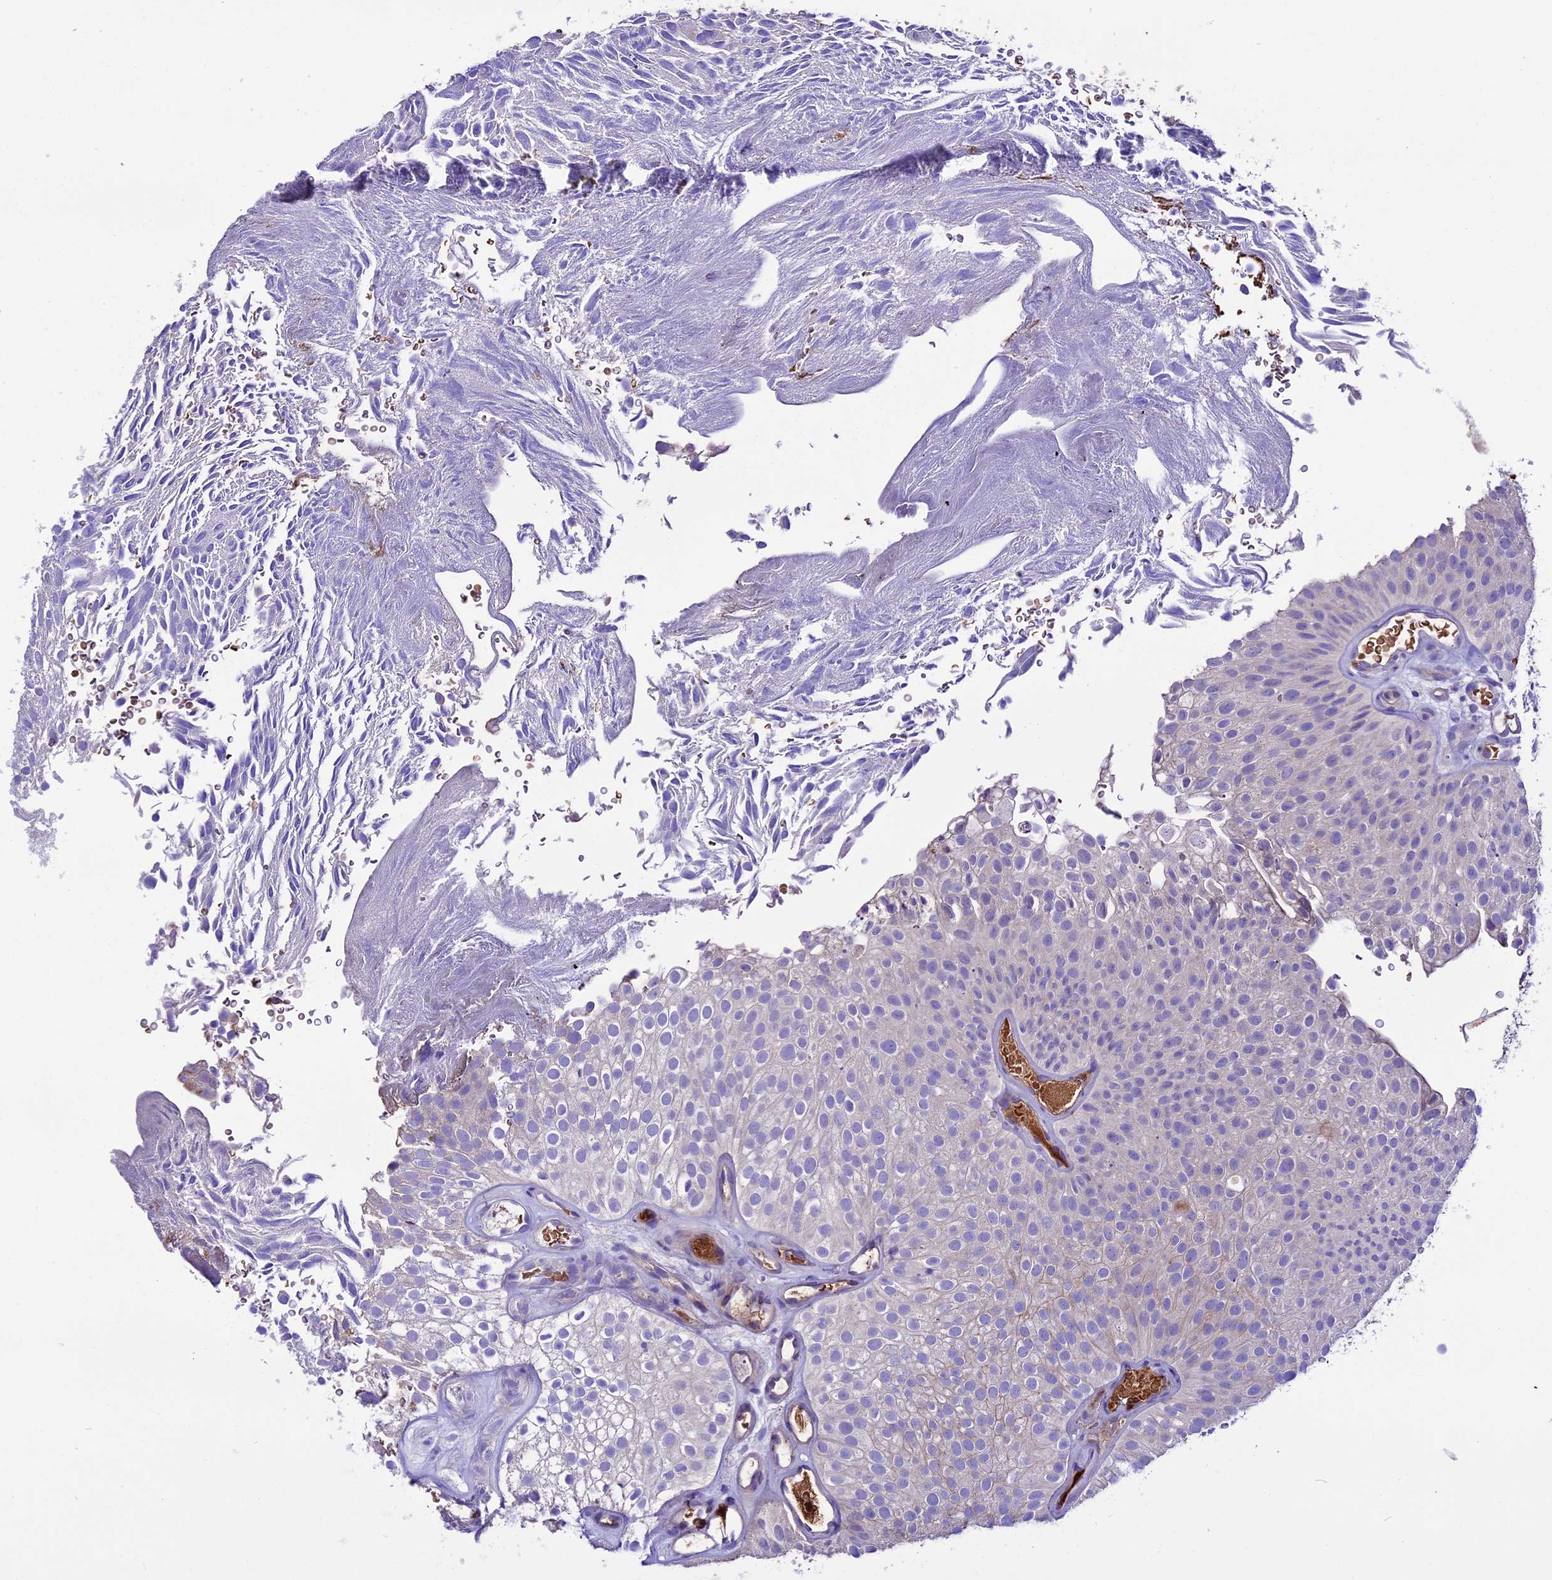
{"staining": {"intensity": "negative", "quantity": "none", "location": "none"}, "tissue": "urothelial cancer", "cell_type": "Tumor cells", "image_type": "cancer", "snomed": [{"axis": "morphology", "description": "Urothelial carcinoma, Low grade"}, {"axis": "topography", "description": "Urinary bladder"}], "caption": "There is no significant staining in tumor cells of urothelial carcinoma (low-grade).", "gene": "TCP11L2", "patient": {"sex": "male", "age": 78}}